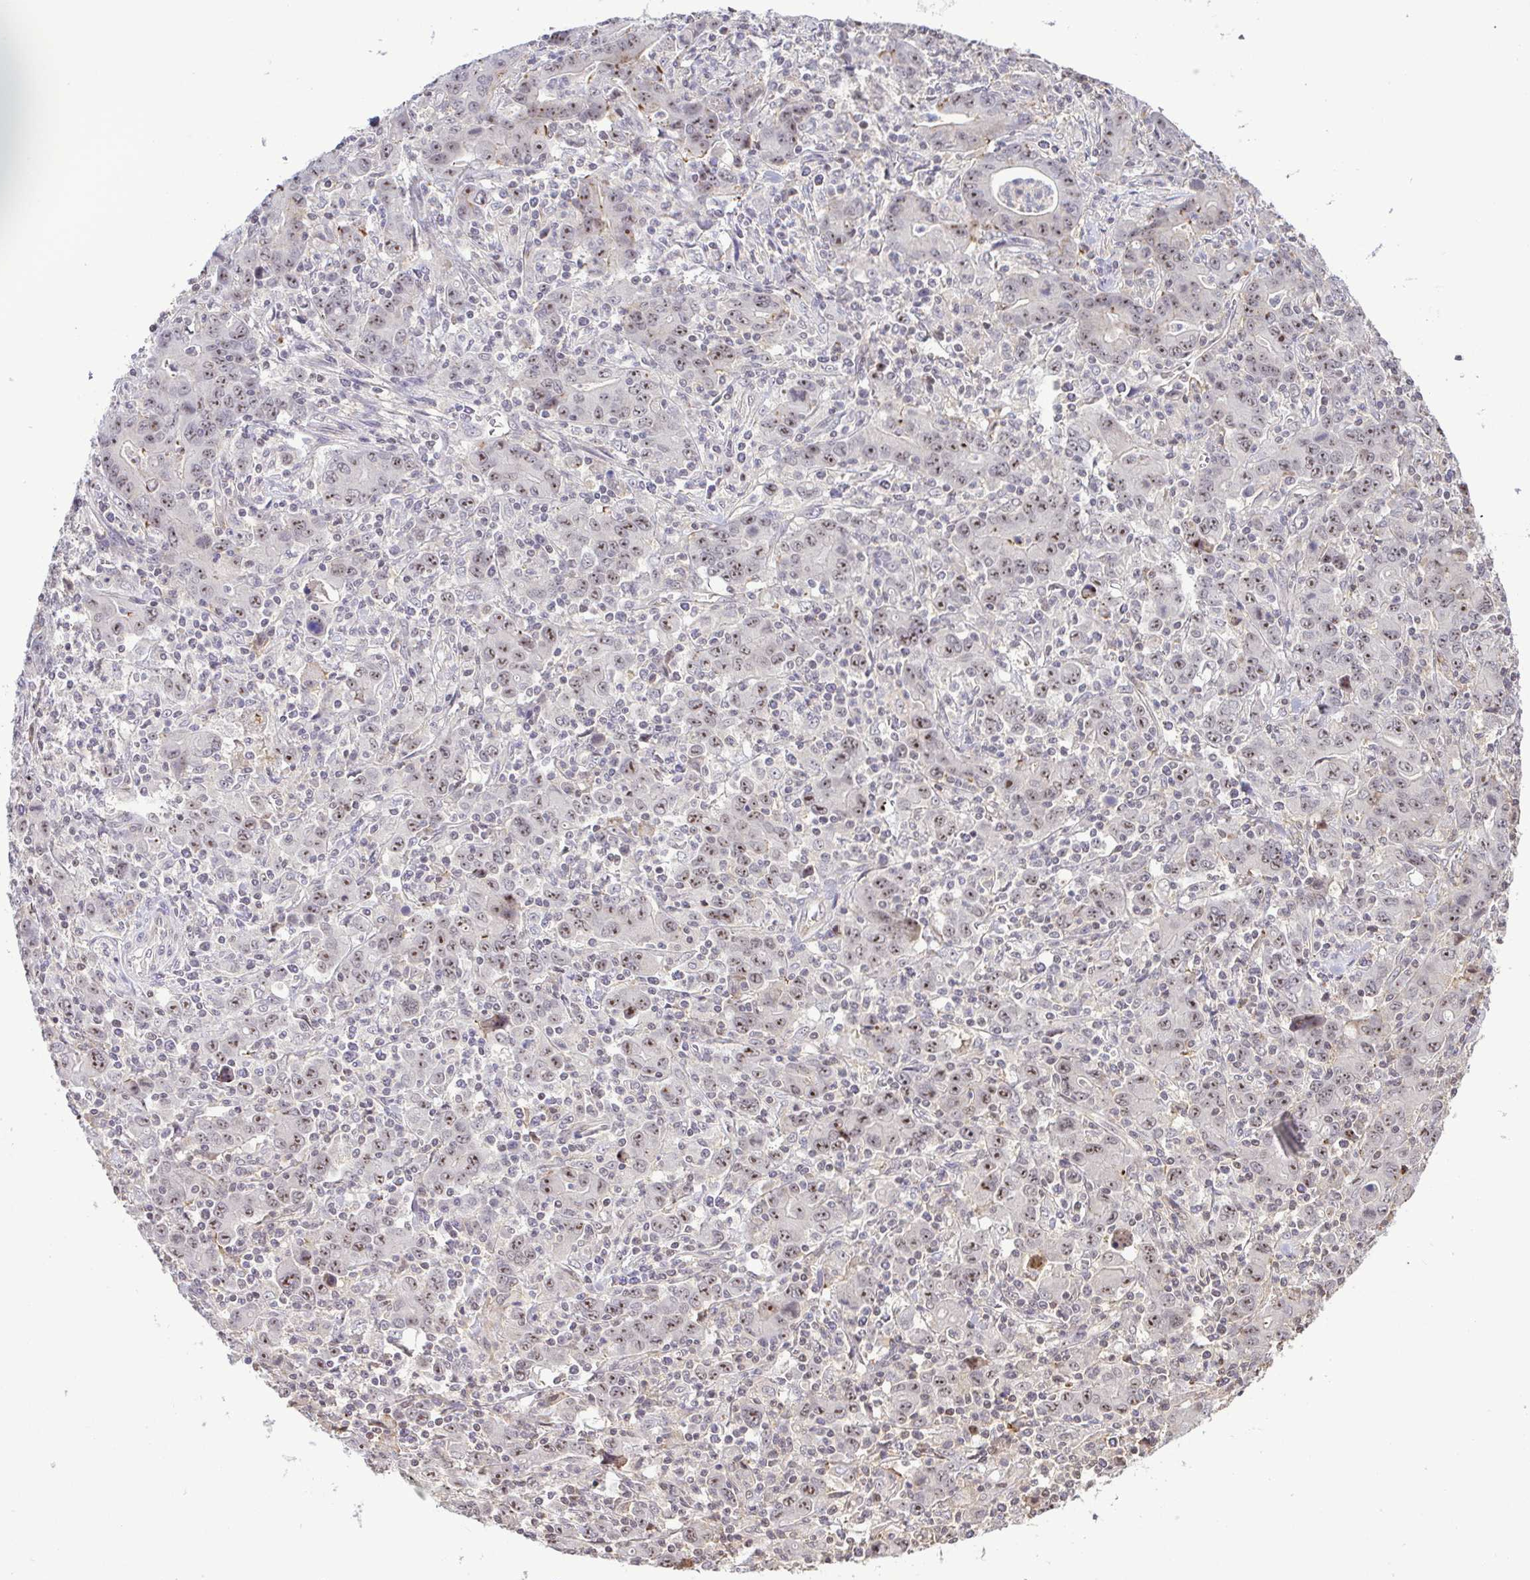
{"staining": {"intensity": "moderate", "quantity": "25%-75%", "location": "nuclear"}, "tissue": "stomach cancer", "cell_type": "Tumor cells", "image_type": "cancer", "snomed": [{"axis": "morphology", "description": "Adenocarcinoma, NOS"}, {"axis": "topography", "description": "Stomach, upper"}], "caption": "This is an image of immunohistochemistry staining of adenocarcinoma (stomach), which shows moderate expression in the nuclear of tumor cells.", "gene": "RSL24D1", "patient": {"sex": "male", "age": 69}}